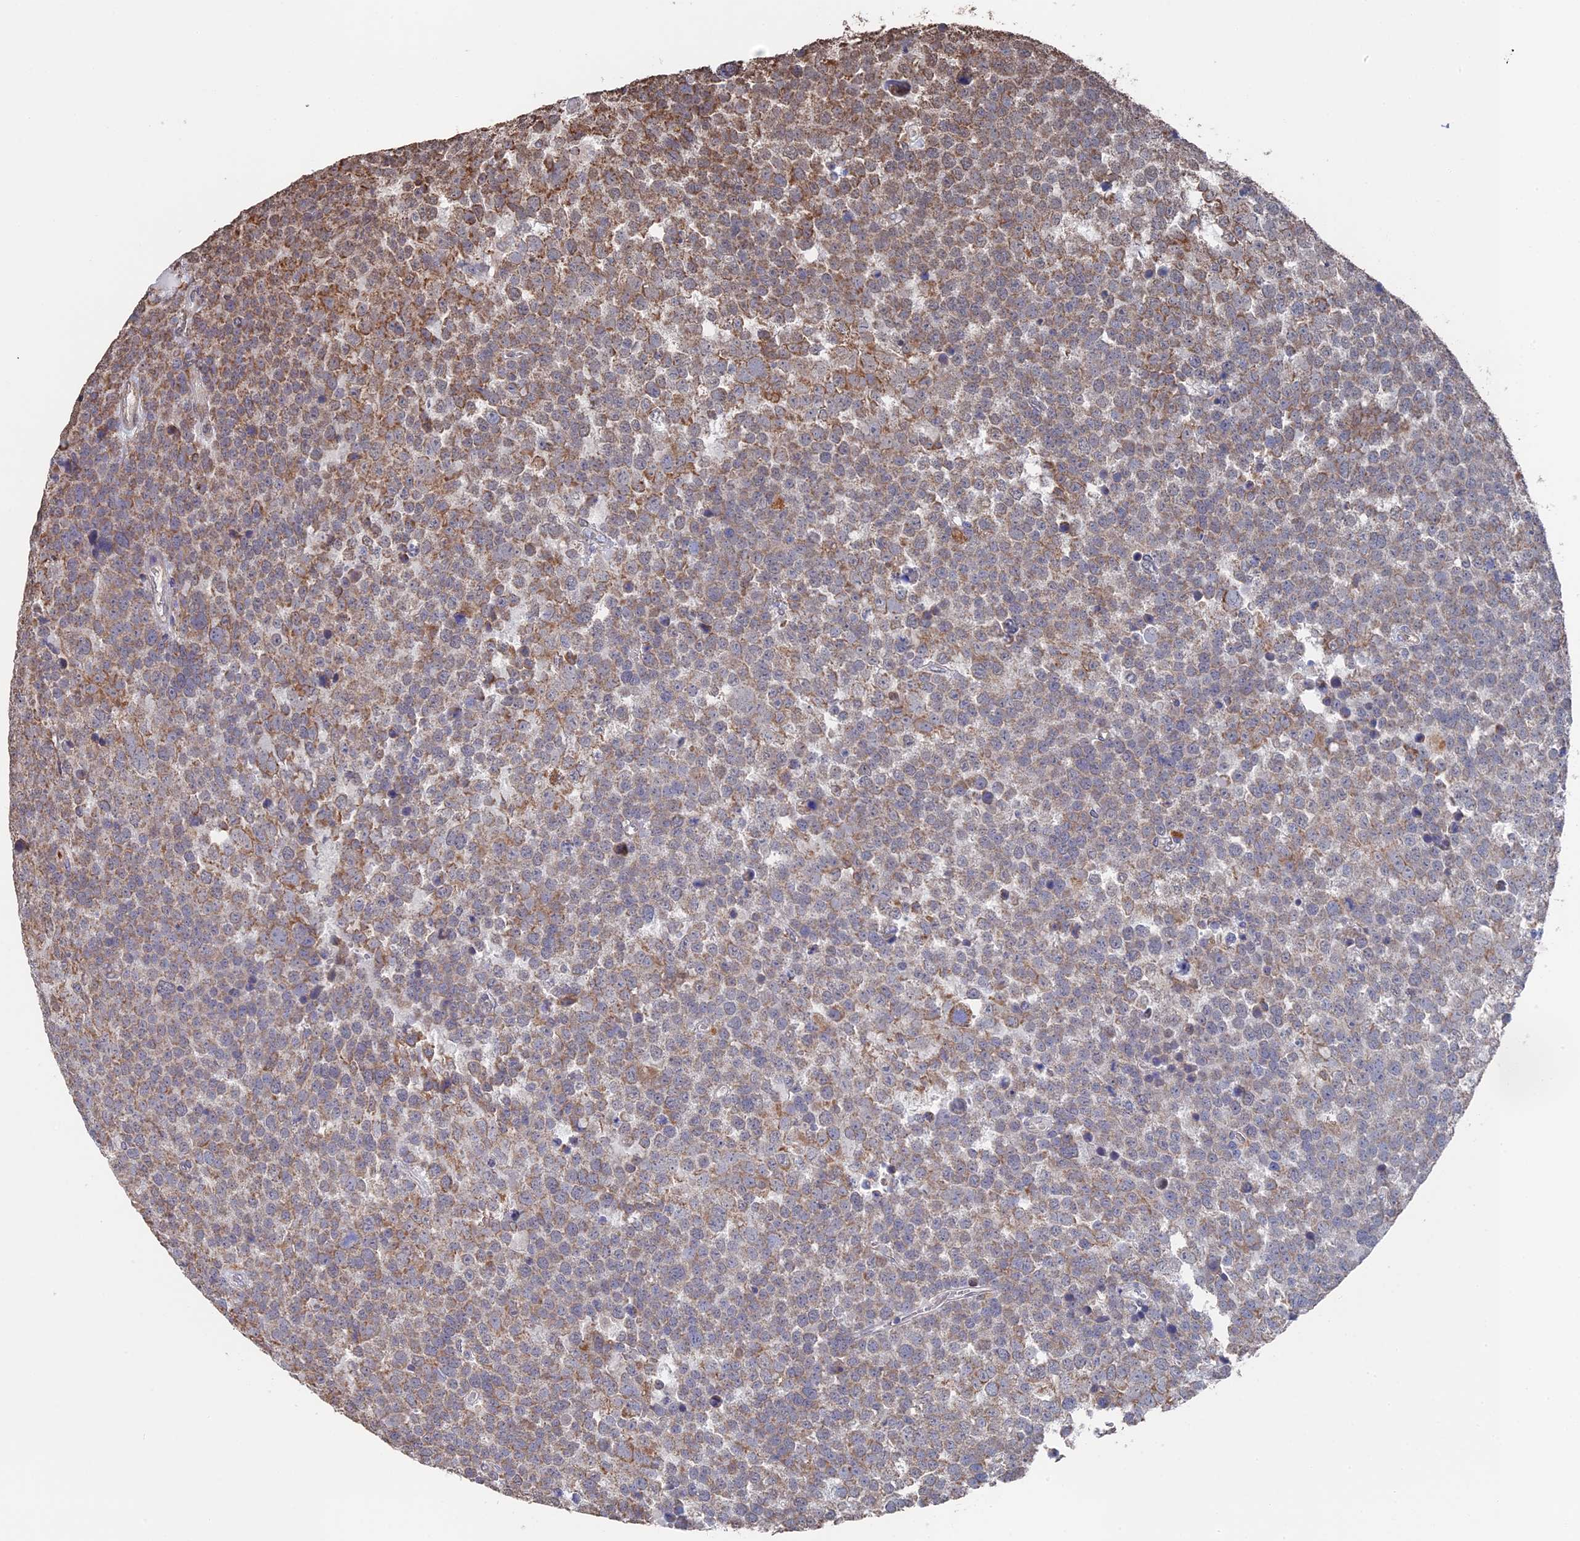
{"staining": {"intensity": "moderate", "quantity": "25%-75%", "location": "cytoplasmic/membranous"}, "tissue": "testis cancer", "cell_type": "Tumor cells", "image_type": "cancer", "snomed": [{"axis": "morphology", "description": "Seminoma, NOS"}, {"axis": "topography", "description": "Testis"}], "caption": "Protein positivity by IHC shows moderate cytoplasmic/membranous expression in about 25%-75% of tumor cells in testis seminoma. Nuclei are stained in blue.", "gene": "SMG9", "patient": {"sex": "male", "age": 71}}